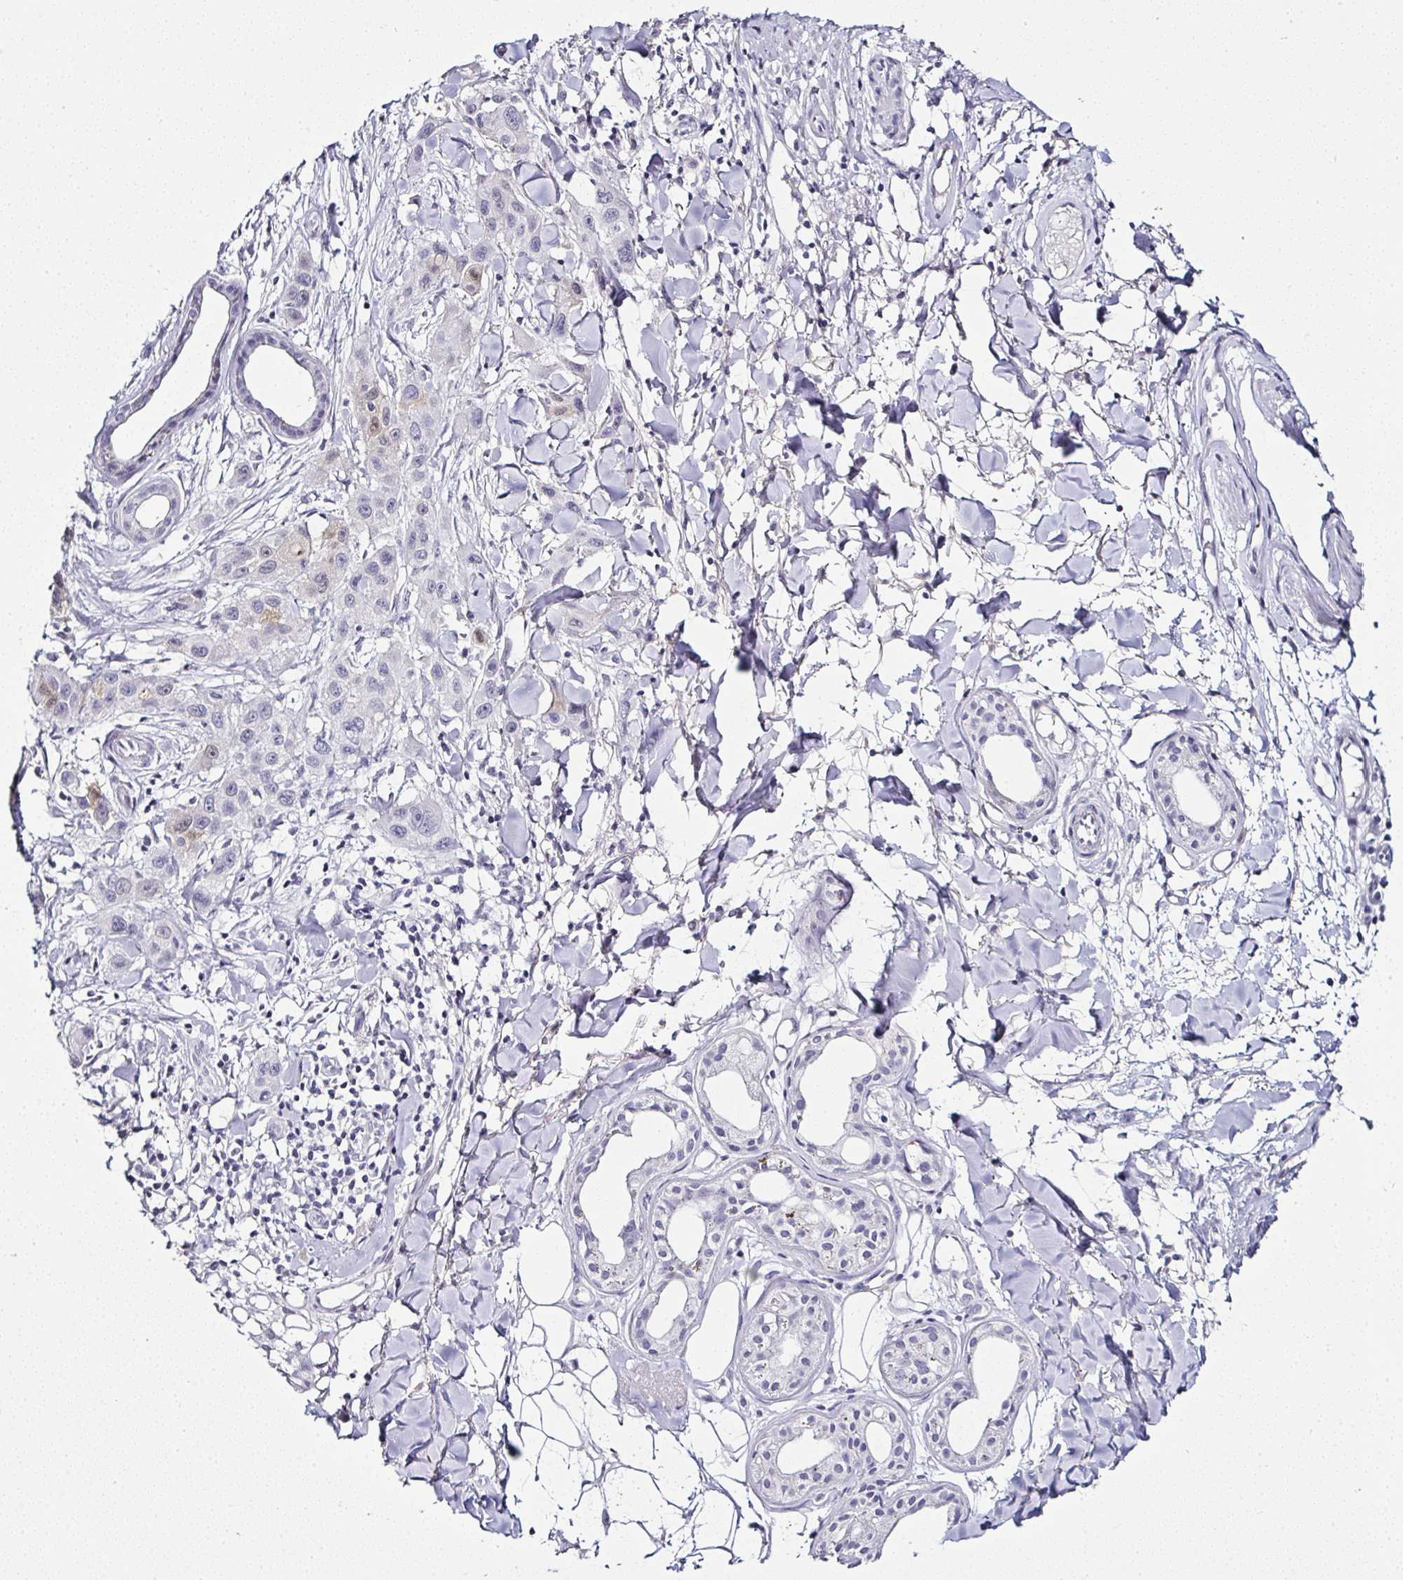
{"staining": {"intensity": "weak", "quantity": "<25%", "location": "nuclear"}, "tissue": "skin cancer", "cell_type": "Tumor cells", "image_type": "cancer", "snomed": [{"axis": "morphology", "description": "Squamous cell carcinoma, NOS"}, {"axis": "topography", "description": "Skin"}], "caption": "IHC image of neoplastic tissue: human squamous cell carcinoma (skin) stained with DAB reveals no significant protein expression in tumor cells.", "gene": "SERPINB3", "patient": {"sex": "male", "age": 63}}